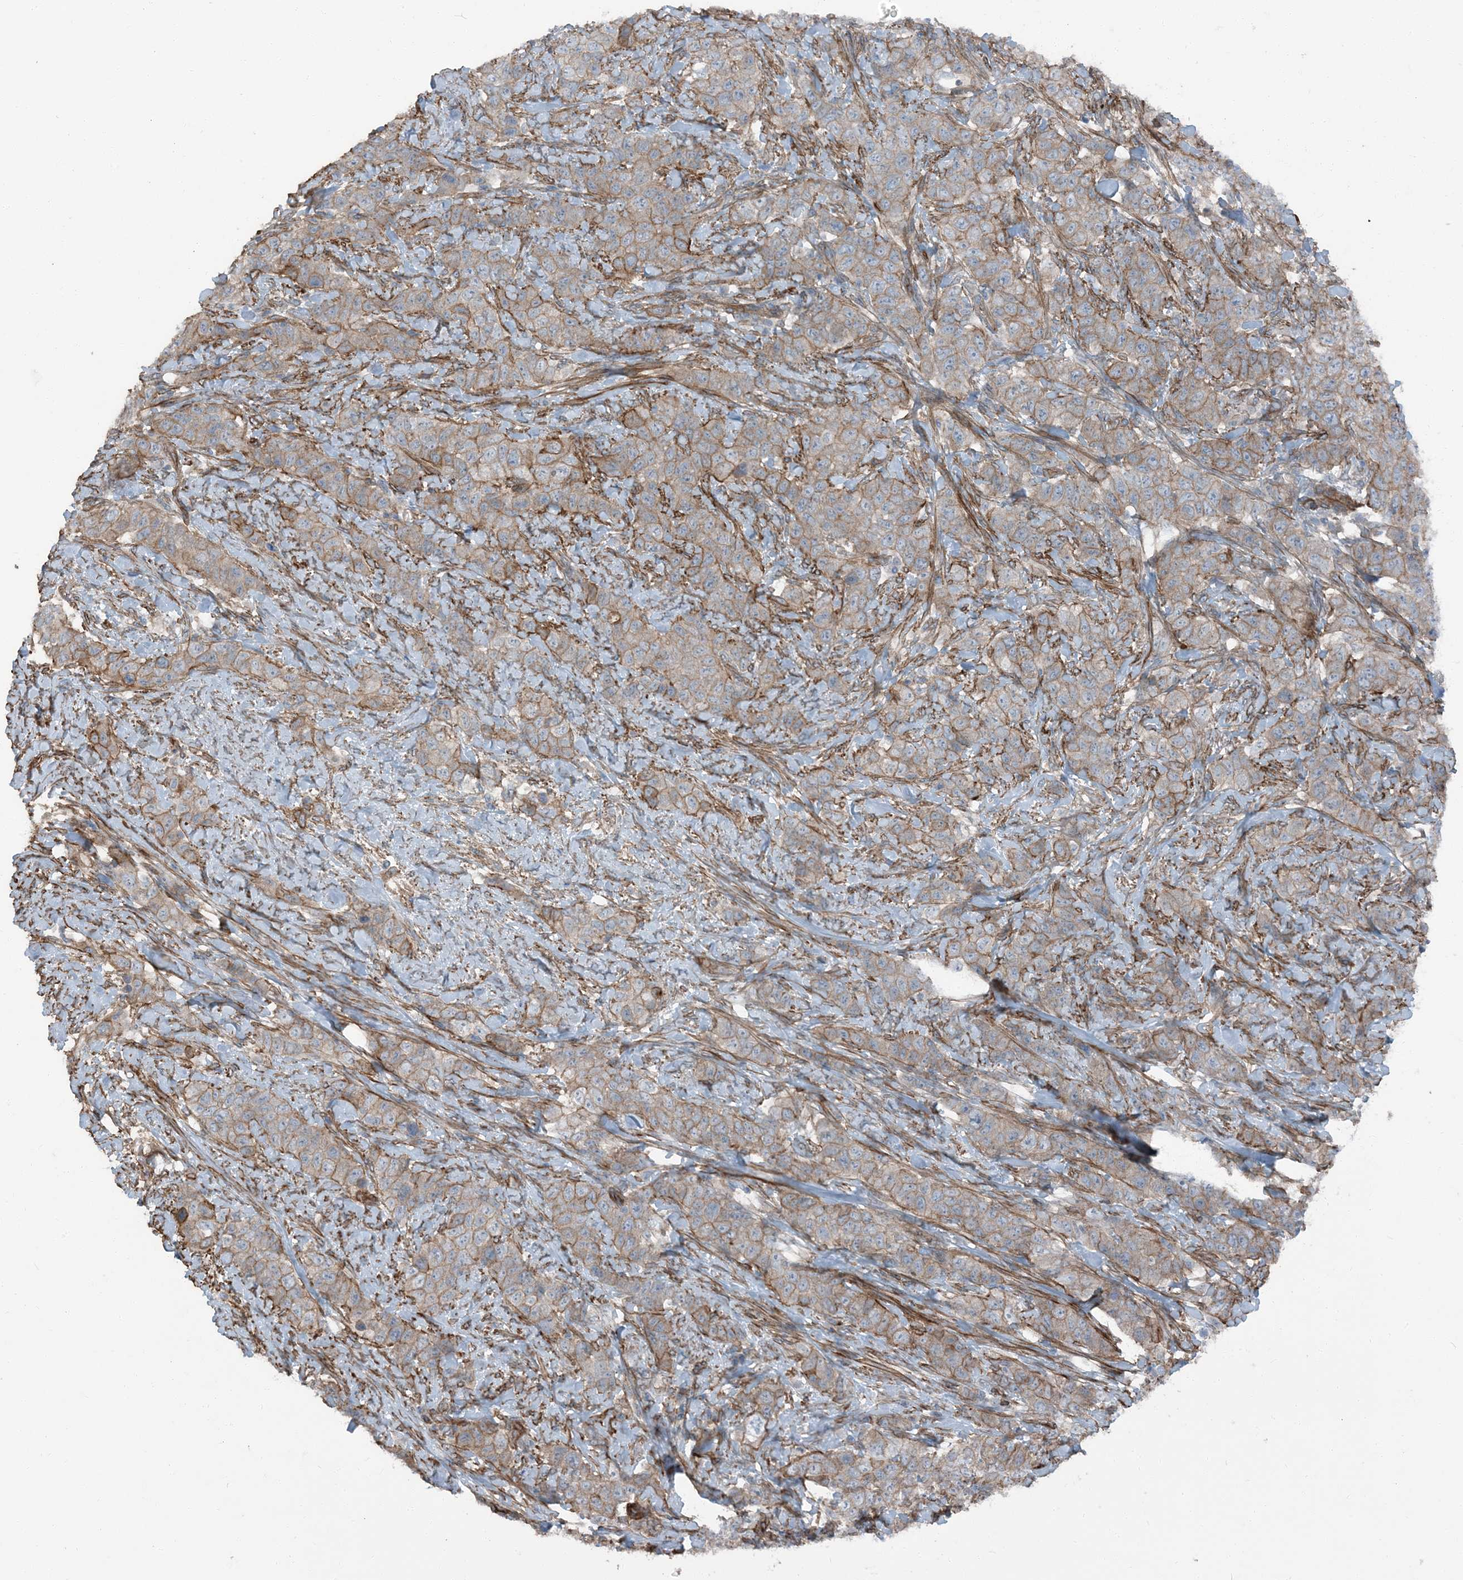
{"staining": {"intensity": "moderate", "quantity": ">75%", "location": "cytoplasmic/membranous"}, "tissue": "stomach cancer", "cell_type": "Tumor cells", "image_type": "cancer", "snomed": [{"axis": "morphology", "description": "Adenocarcinoma, NOS"}, {"axis": "topography", "description": "Stomach"}], "caption": "Moderate cytoplasmic/membranous protein staining is identified in about >75% of tumor cells in stomach cancer.", "gene": "ZFP90", "patient": {"sex": "male", "age": 48}}